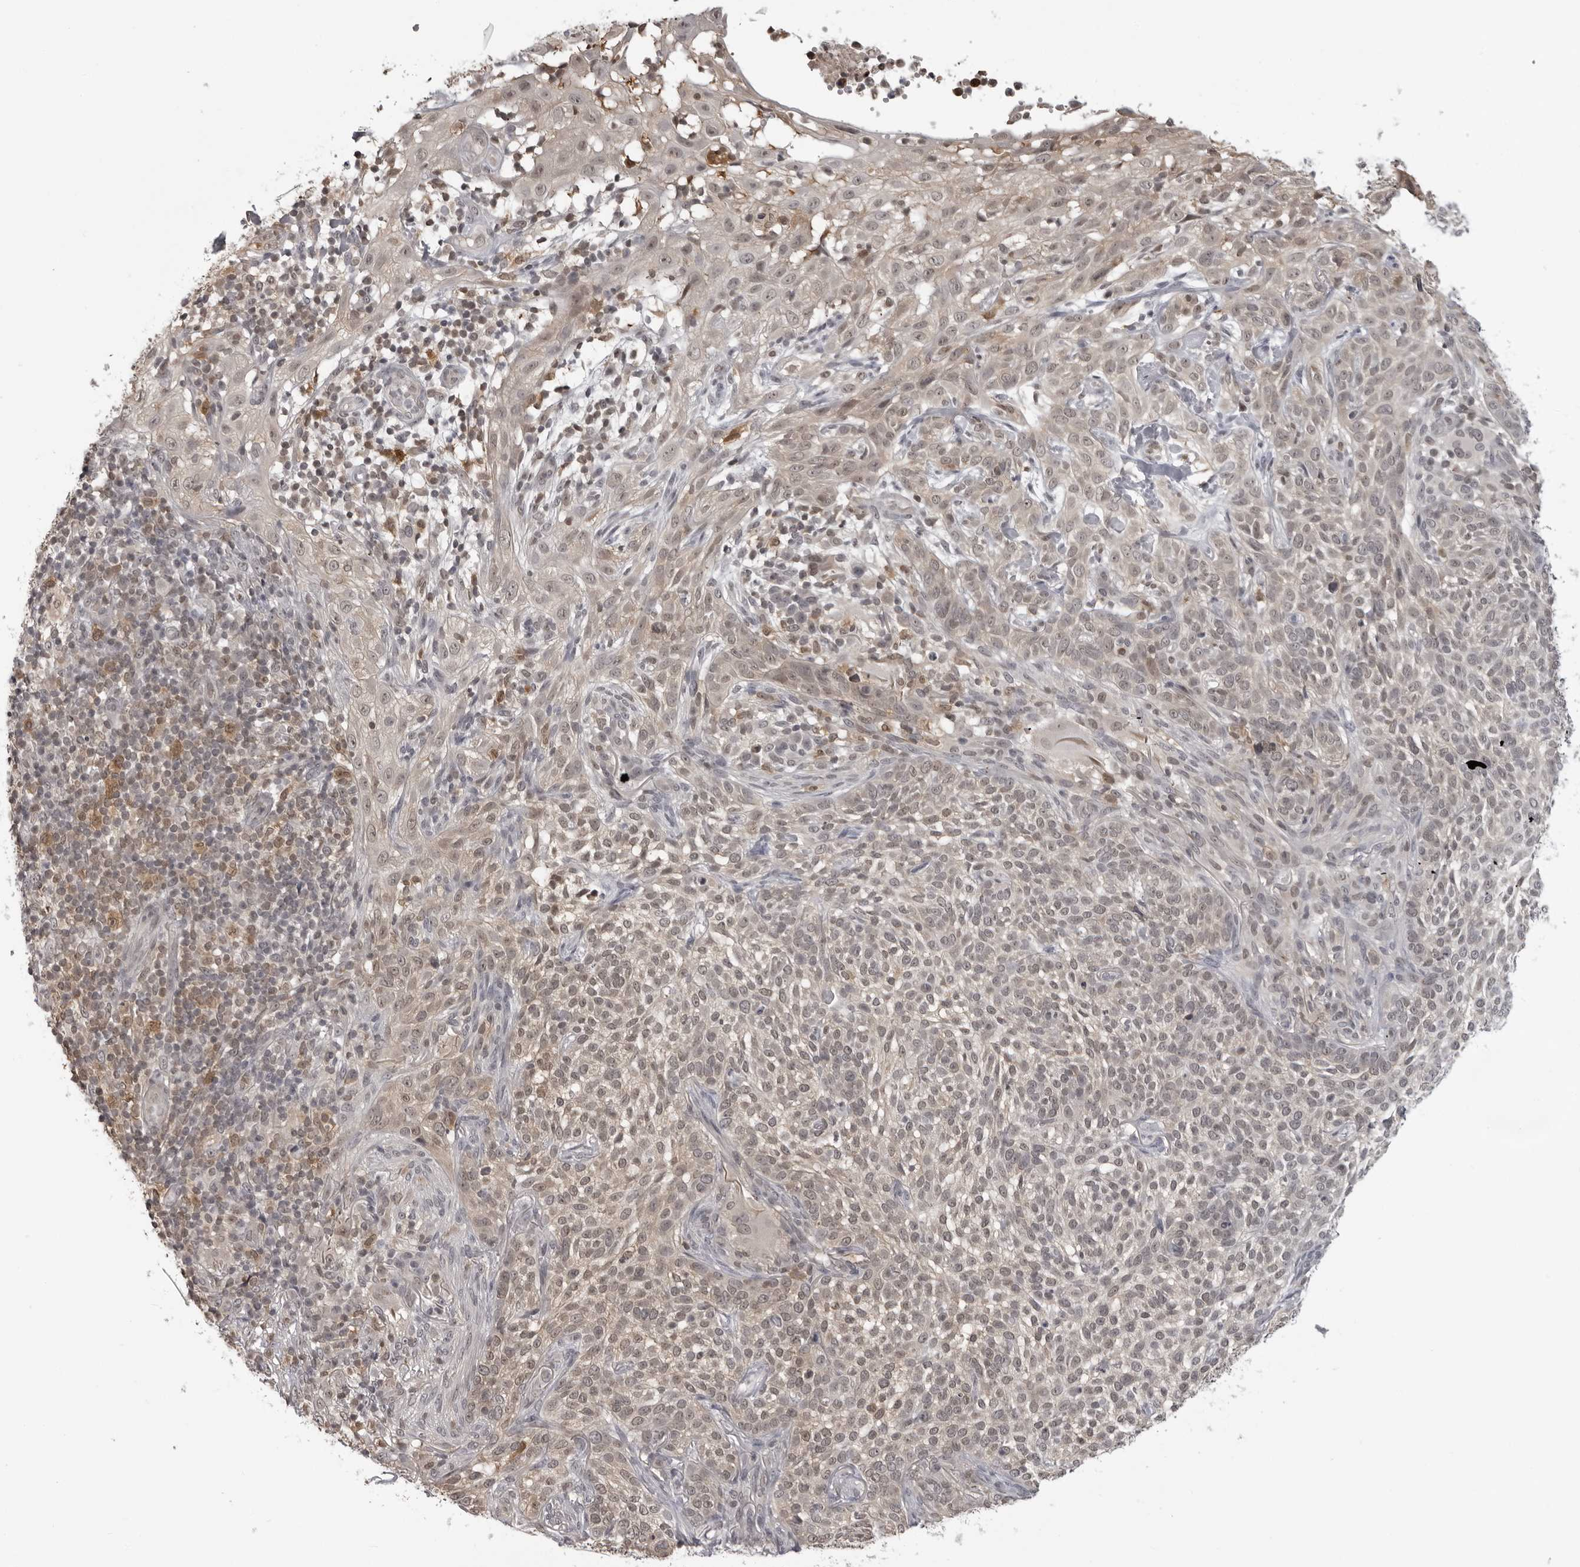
{"staining": {"intensity": "weak", "quantity": ">75%", "location": "cytoplasmic/membranous,nuclear"}, "tissue": "skin cancer", "cell_type": "Tumor cells", "image_type": "cancer", "snomed": [{"axis": "morphology", "description": "Basal cell carcinoma"}, {"axis": "topography", "description": "Skin"}], "caption": "Protein staining exhibits weak cytoplasmic/membranous and nuclear expression in approximately >75% of tumor cells in basal cell carcinoma (skin).", "gene": "PDCL3", "patient": {"sex": "female", "age": 64}}